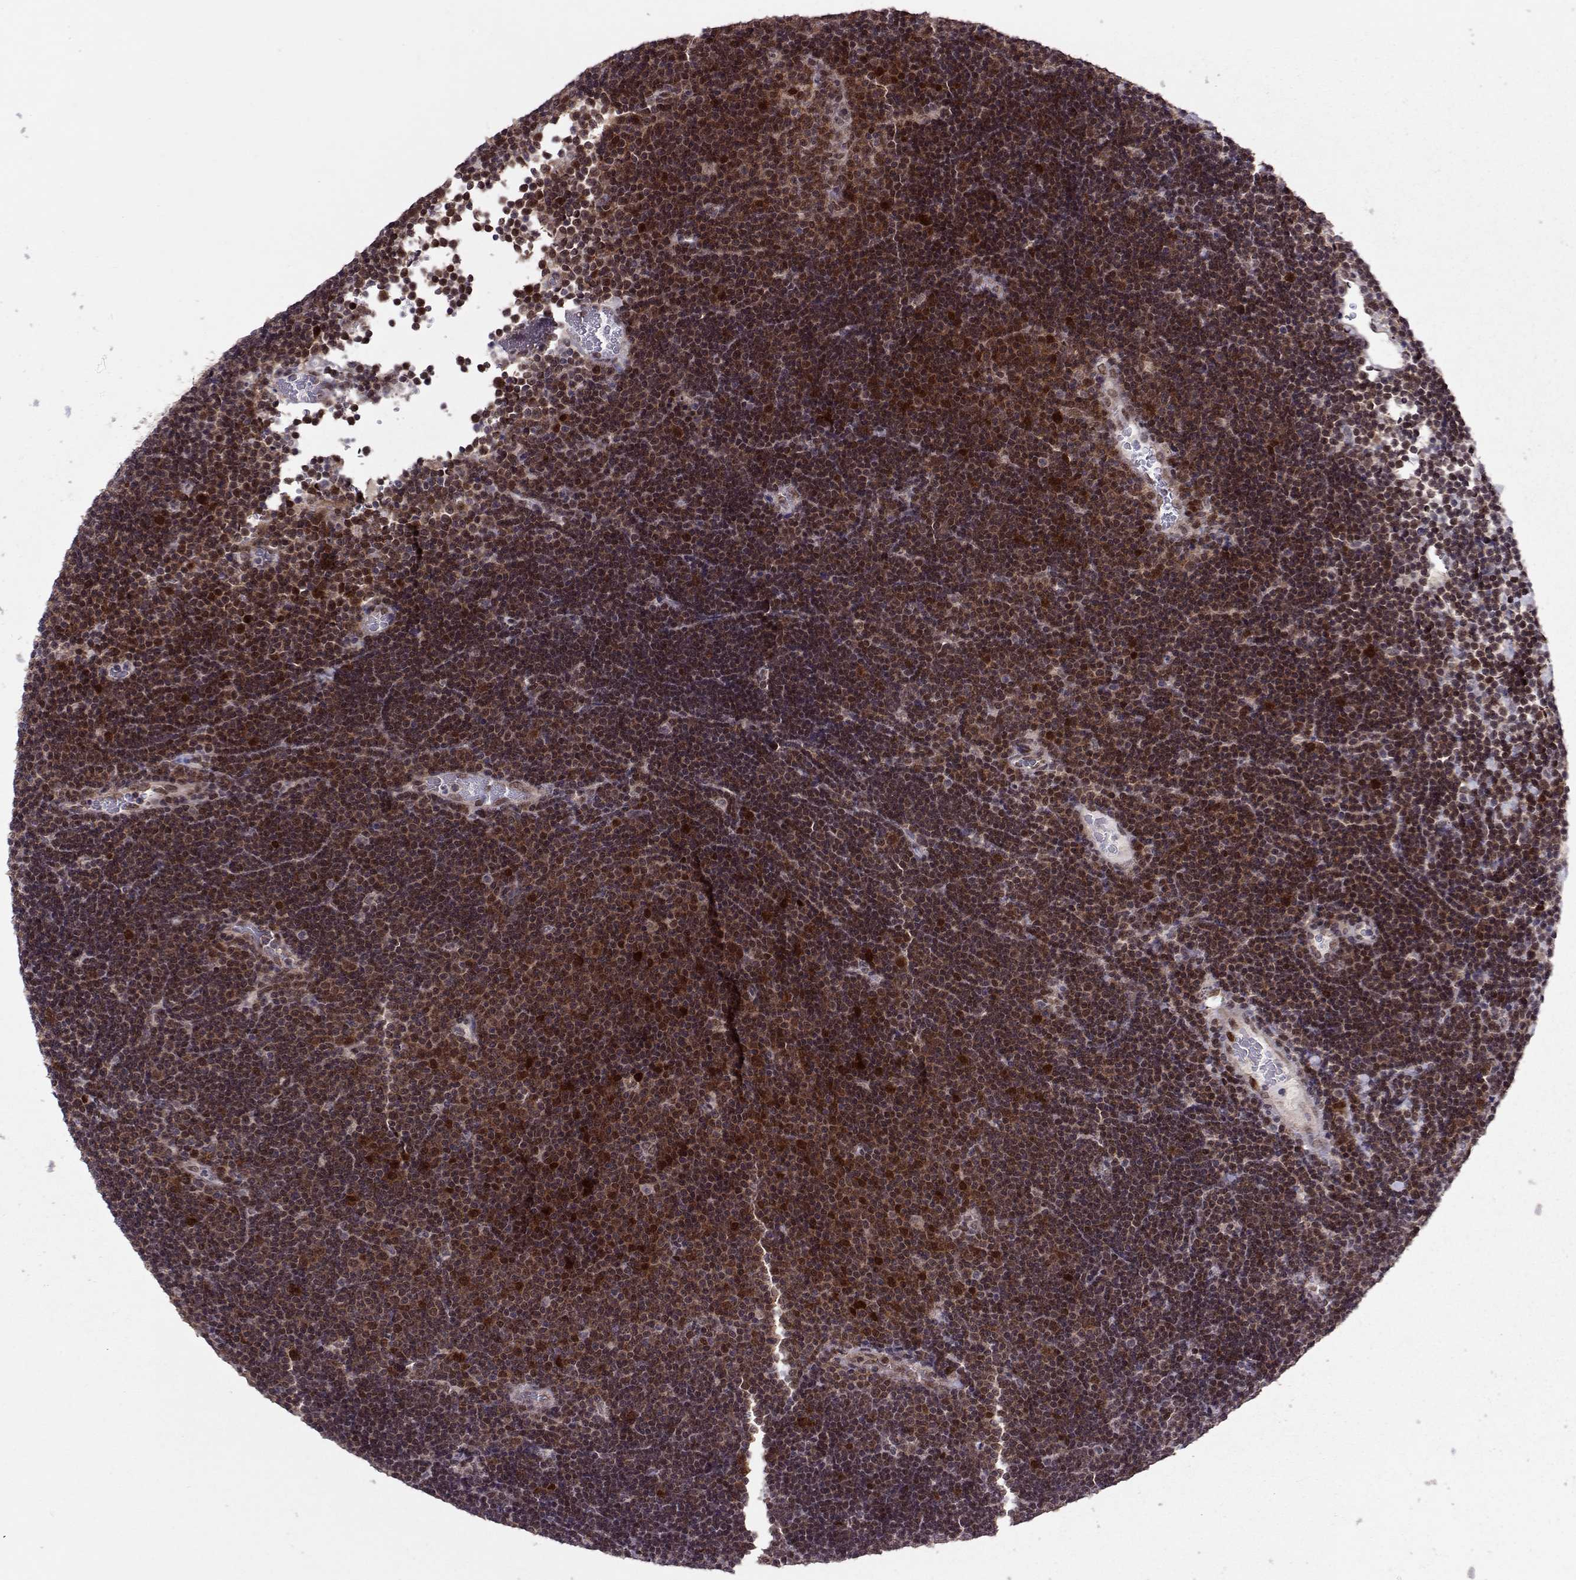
{"staining": {"intensity": "moderate", "quantity": ">75%", "location": "cytoplasmic/membranous,nuclear"}, "tissue": "lymphoma", "cell_type": "Tumor cells", "image_type": "cancer", "snomed": [{"axis": "morphology", "description": "Malignant lymphoma, non-Hodgkin's type, Low grade"}, {"axis": "topography", "description": "Brain"}], "caption": "Immunohistochemistry (IHC) micrograph of neoplastic tissue: human malignant lymphoma, non-Hodgkin's type (low-grade) stained using immunohistochemistry (IHC) demonstrates medium levels of moderate protein expression localized specifically in the cytoplasmic/membranous and nuclear of tumor cells, appearing as a cytoplasmic/membranous and nuclear brown color.", "gene": "CDK4", "patient": {"sex": "female", "age": 66}}